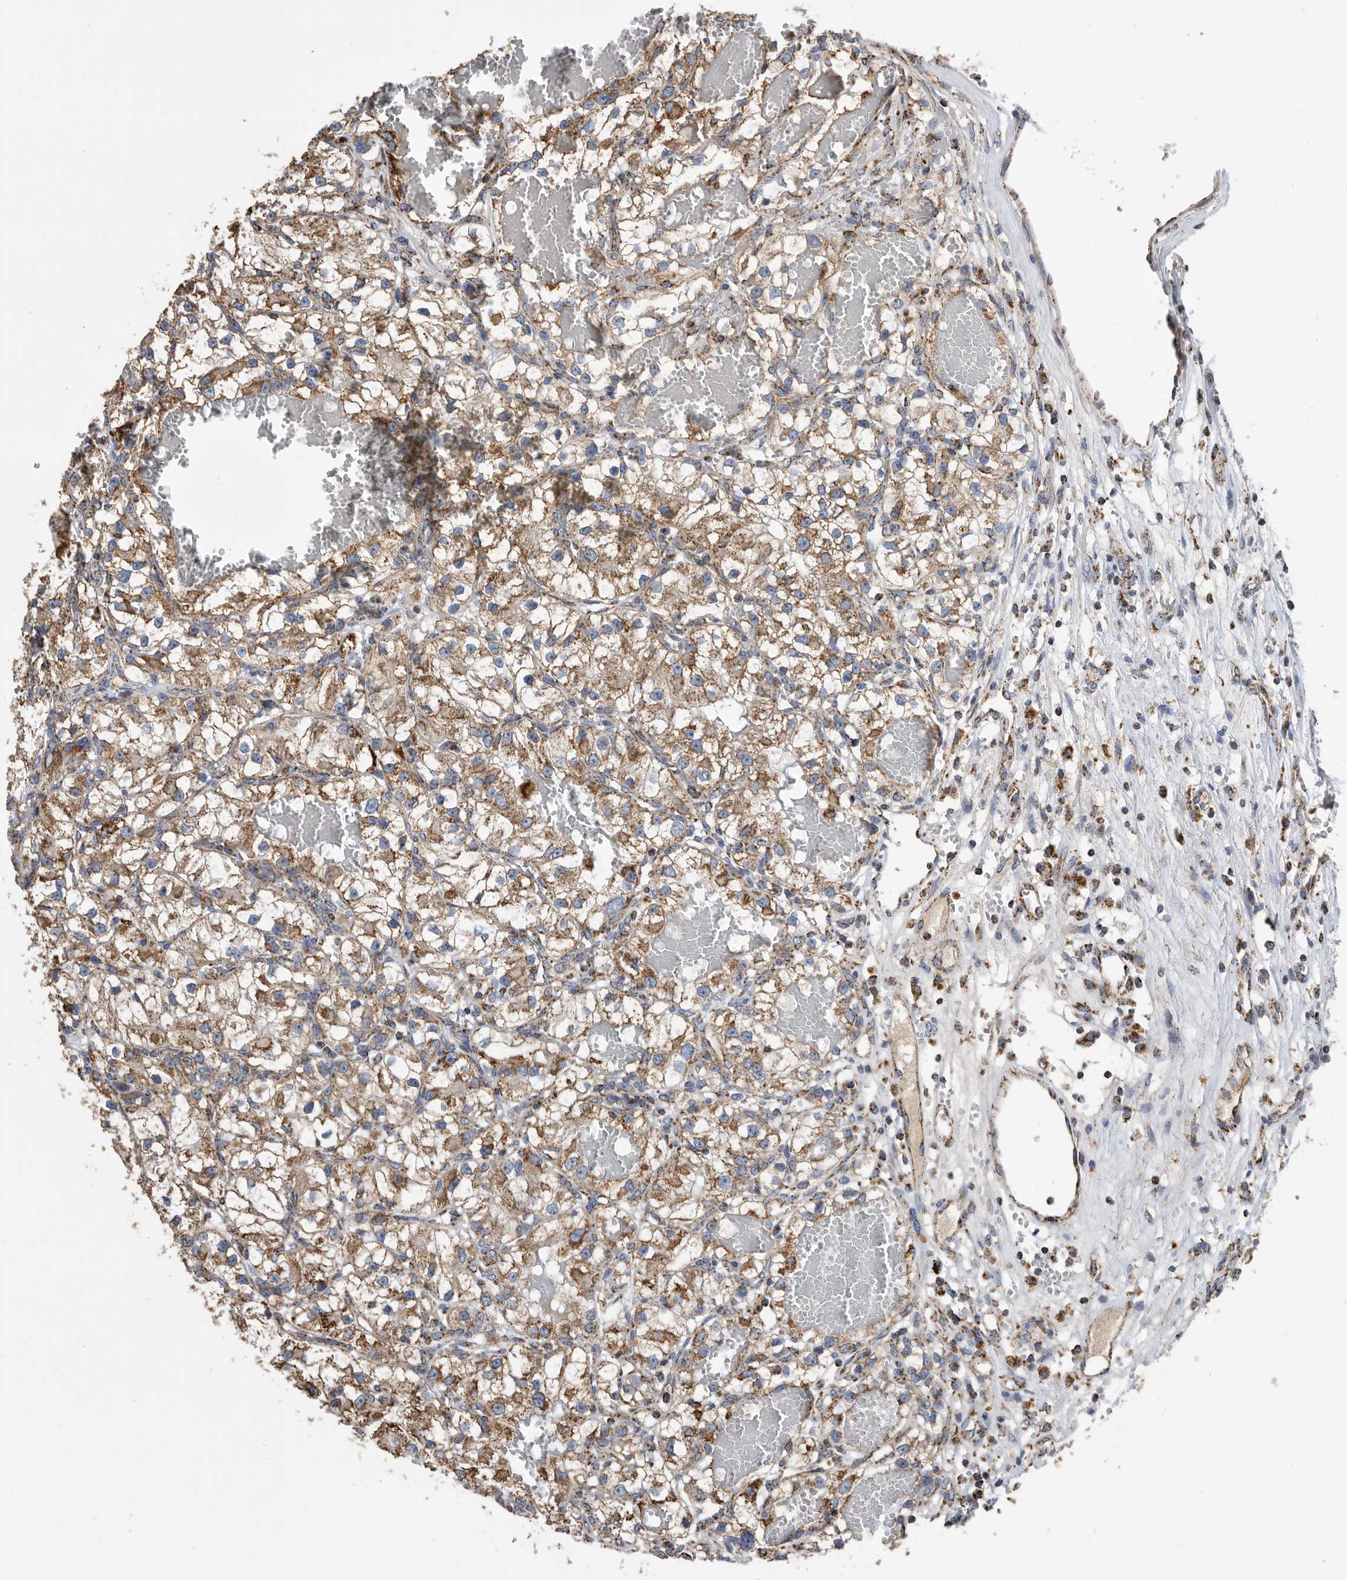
{"staining": {"intensity": "moderate", "quantity": ">75%", "location": "cytoplasmic/membranous"}, "tissue": "renal cancer", "cell_type": "Tumor cells", "image_type": "cancer", "snomed": [{"axis": "morphology", "description": "Adenocarcinoma, NOS"}, {"axis": "topography", "description": "Kidney"}], "caption": "A medium amount of moderate cytoplasmic/membranous positivity is present in approximately >75% of tumor cells in renal cancer (adenocarcinoma) tissue.", "gene": "WFDC1", "patient": {"sex": "female", "age": 57}}